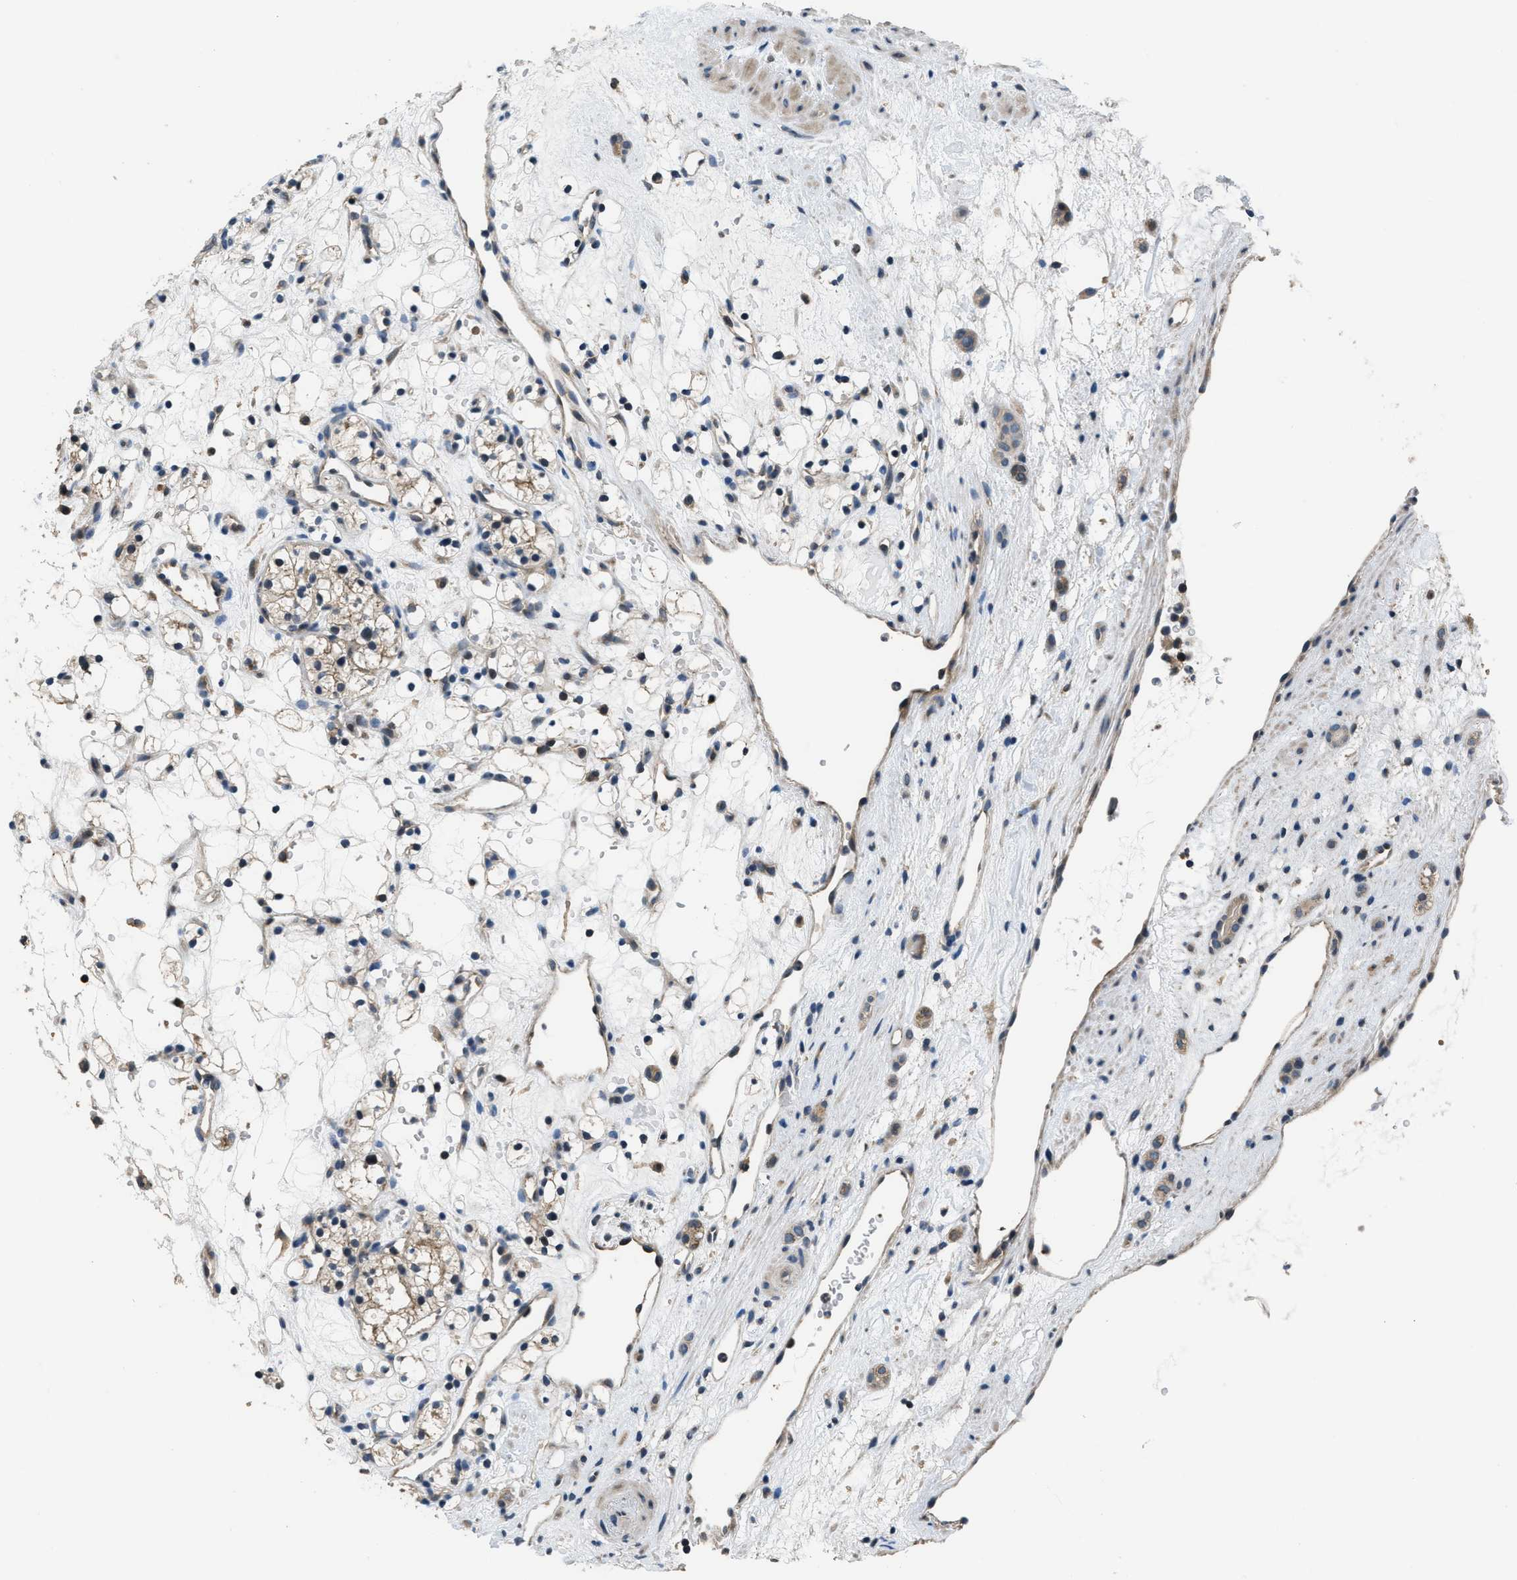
{"staining": {"intensity": "moderate", "quantity": "25%-75%", "location": "cytoplasmic/membranous,nuclear"}, "tissue": "renal cancer", "cell_type": "Tumor cells", "image_type": "cancer", "snomed": [{"axis": "morphology", "description": "Adenocarcinoma, NOS"}, {"axis": "topography", "description": "Kidney"}], "caption": "High-power microscopy captured an IHC photomicrograph of adenocarcinoma (renal), revealing moderate cytoplasmic/membranous and nuclear expression in about 25%-75% of tumor cells.", "gene": "NAT1", "patient": {"sex": "female", "age": 60}}